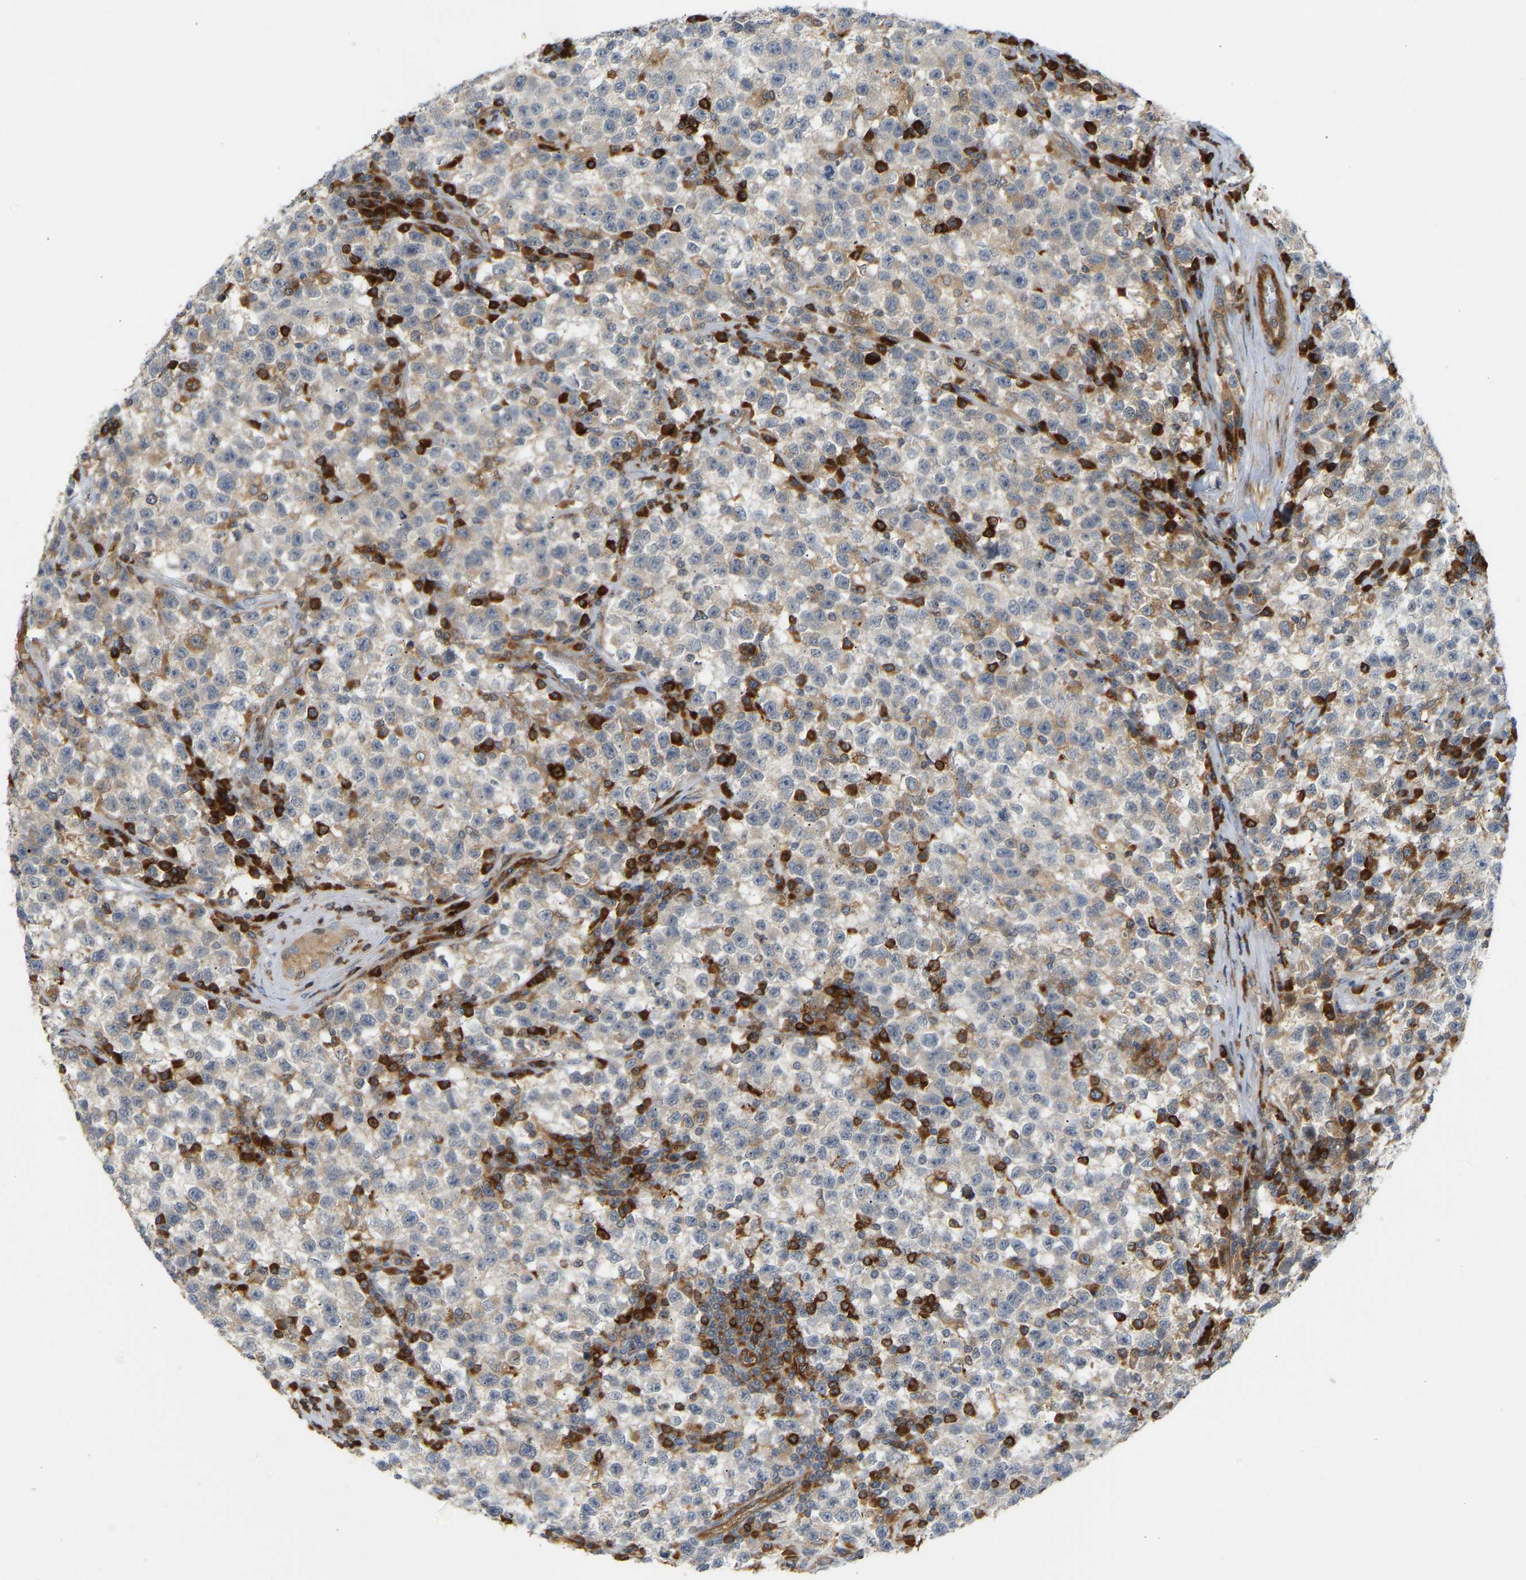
{"staining": {"intensity": "negative", "quantity": "none", "location": "none"}, "tissue": "testis cancer", "cell_type": "Tumor cells", "image_type": "cancer", "snomed": [{"axis": "morphology", "description": "Seminoma, NOS"}, {"axis": "topography", "description": "Testis"}], "caption": "Immunohistochemistry (IHC) micrograph of testis cancer (seminoma) stained for a protein (brown), which shows no expression in tumor cells.", "gene": "PLCG2", "patient": {"sex": "male", "age": 22}}